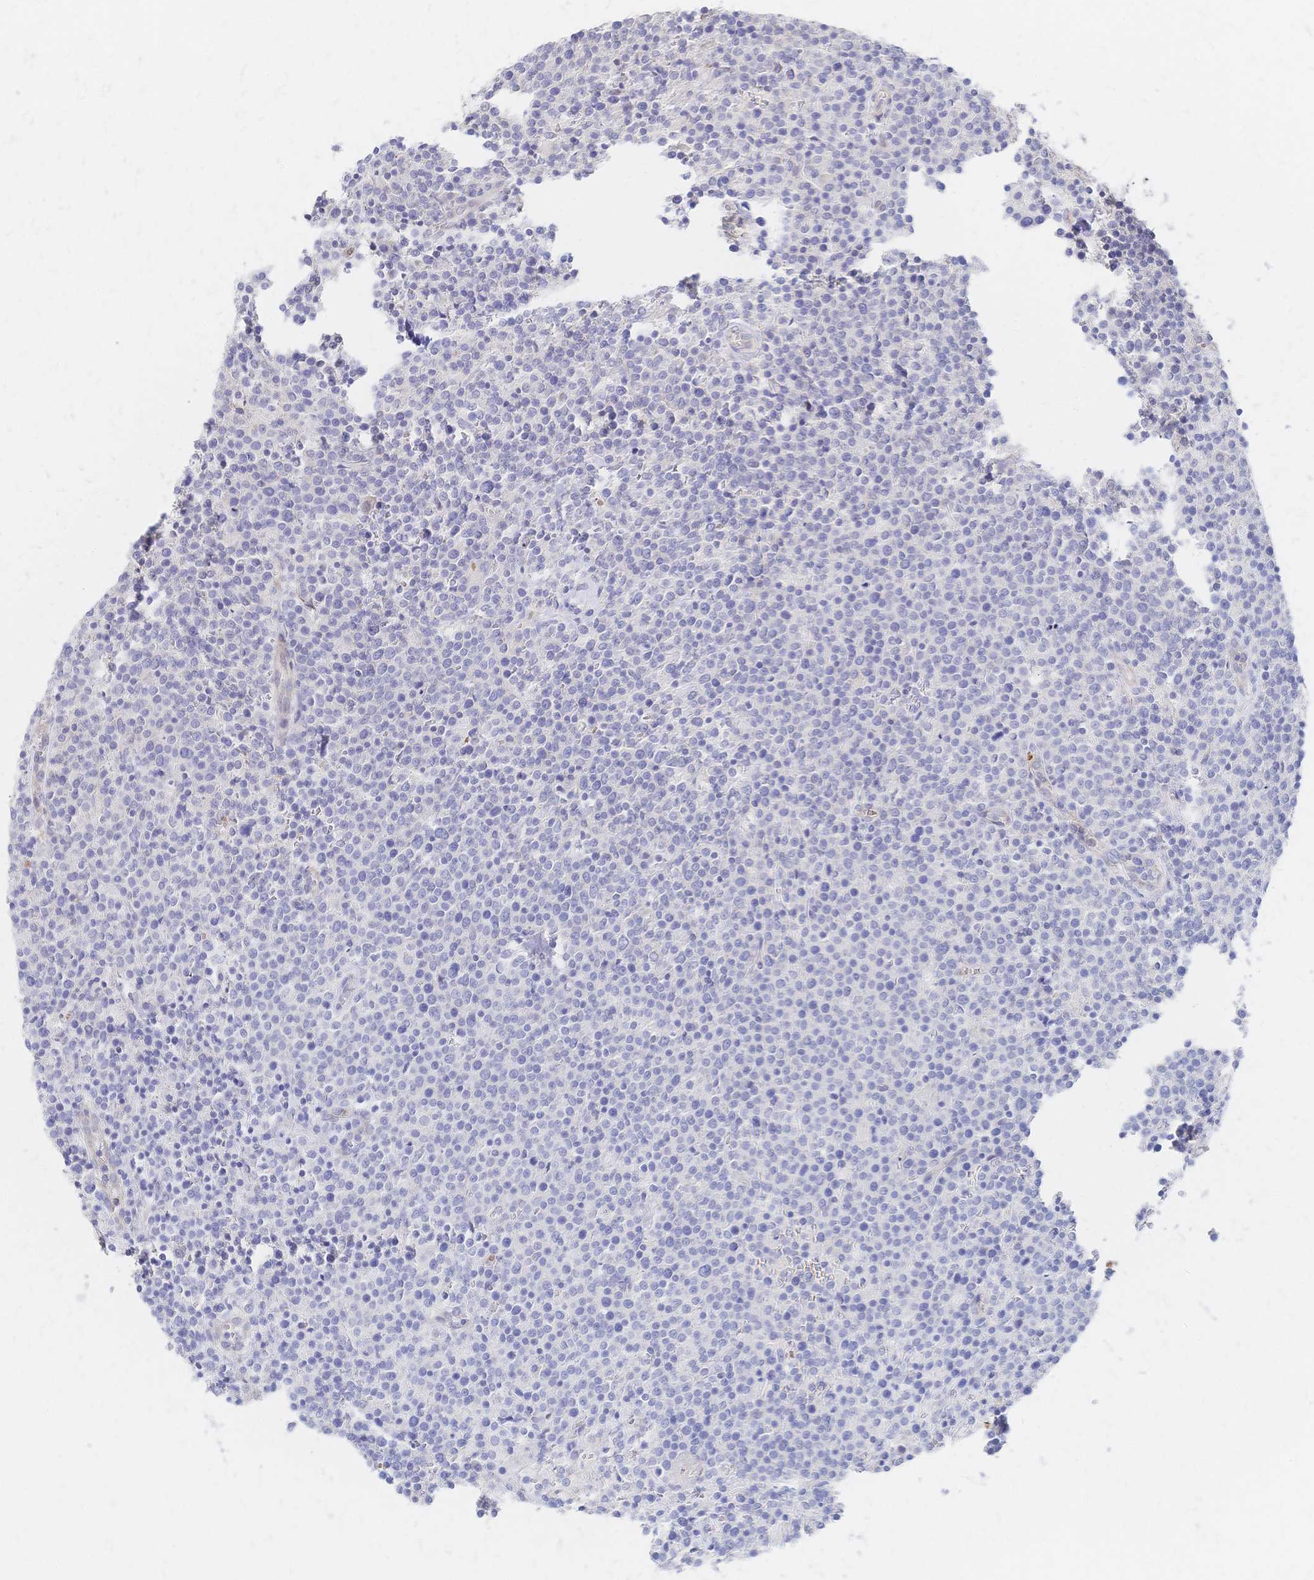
{"staining": {"intensity": "negative", "quantity": "none", "location": "none"}, "tissue": "lymphoma", "cell_type": "Tumor cells", "image_type": "cancer", "snomed": [{"axis": "morphology", "description": "Malignant lymphoma, non-Hodgkin's type, High grade"}, {"axis": "topography", "description": "Lymph node"}], "caption": "Tumor cells are negative for brown protein staining in malignant lymphoma, non-Hodgkin's type (high-grade).", "gene": "SLC5A1", "patient": {"sex": "male", "age": 61}}